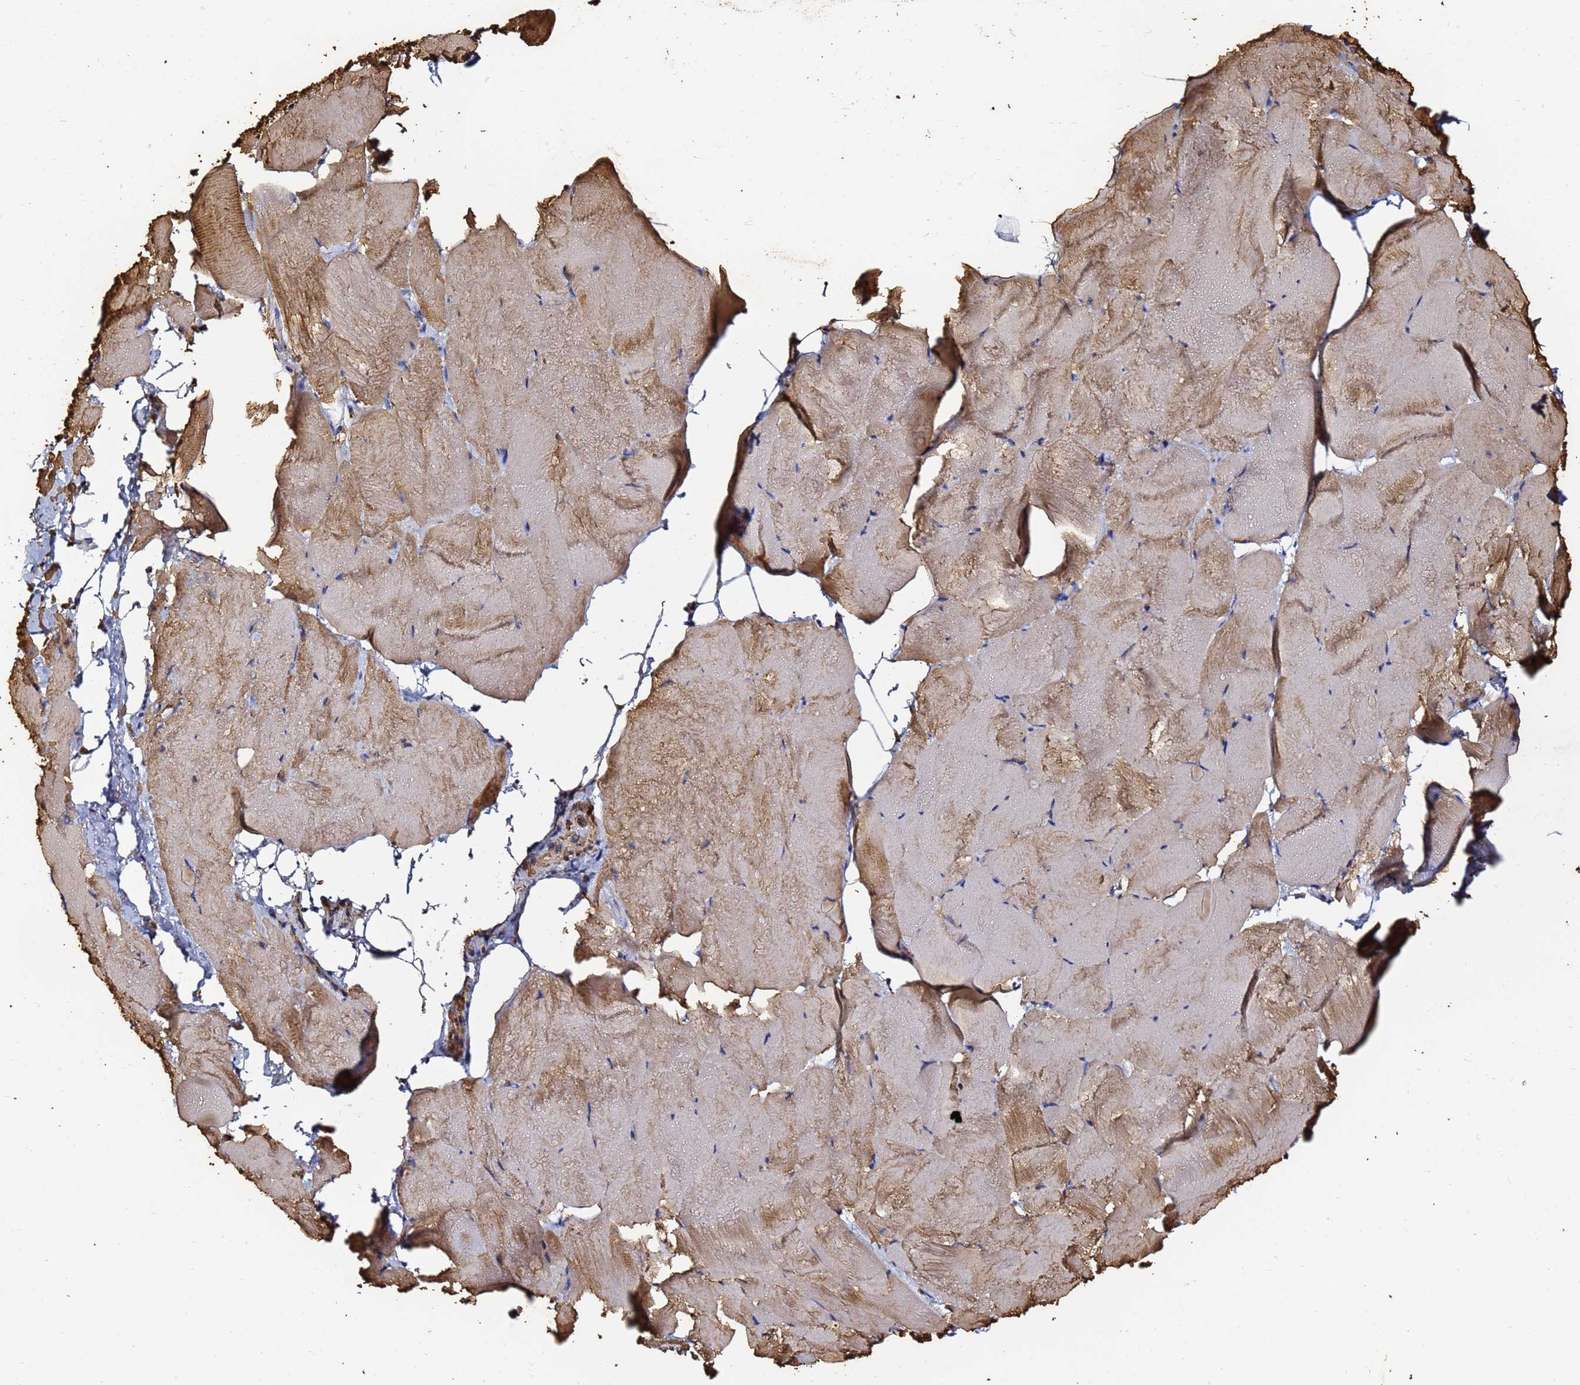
{"staining": {"intensity": "moderate", "quantity": "25%-75%", "location": "cytoplasmic/membranous"}, "tissue": "skeletal muscle", "cell_type": "Myocytes", "image_type": "normal", "snomed": [{"axis": "morphology", "description": "Normal tissue, NOS"}, {"axis": "topography", "description": "Skeletal muscle"}], "caption": "Immunohistochemical staining of benign skeletal muscle reveals 25%-75% levels of moderate cytoplasmic/membranous protein expression in approximately 25%-75% of myocytes.", "gene": "ACTA1", "patient": {"sex": "female", "age": 64}}